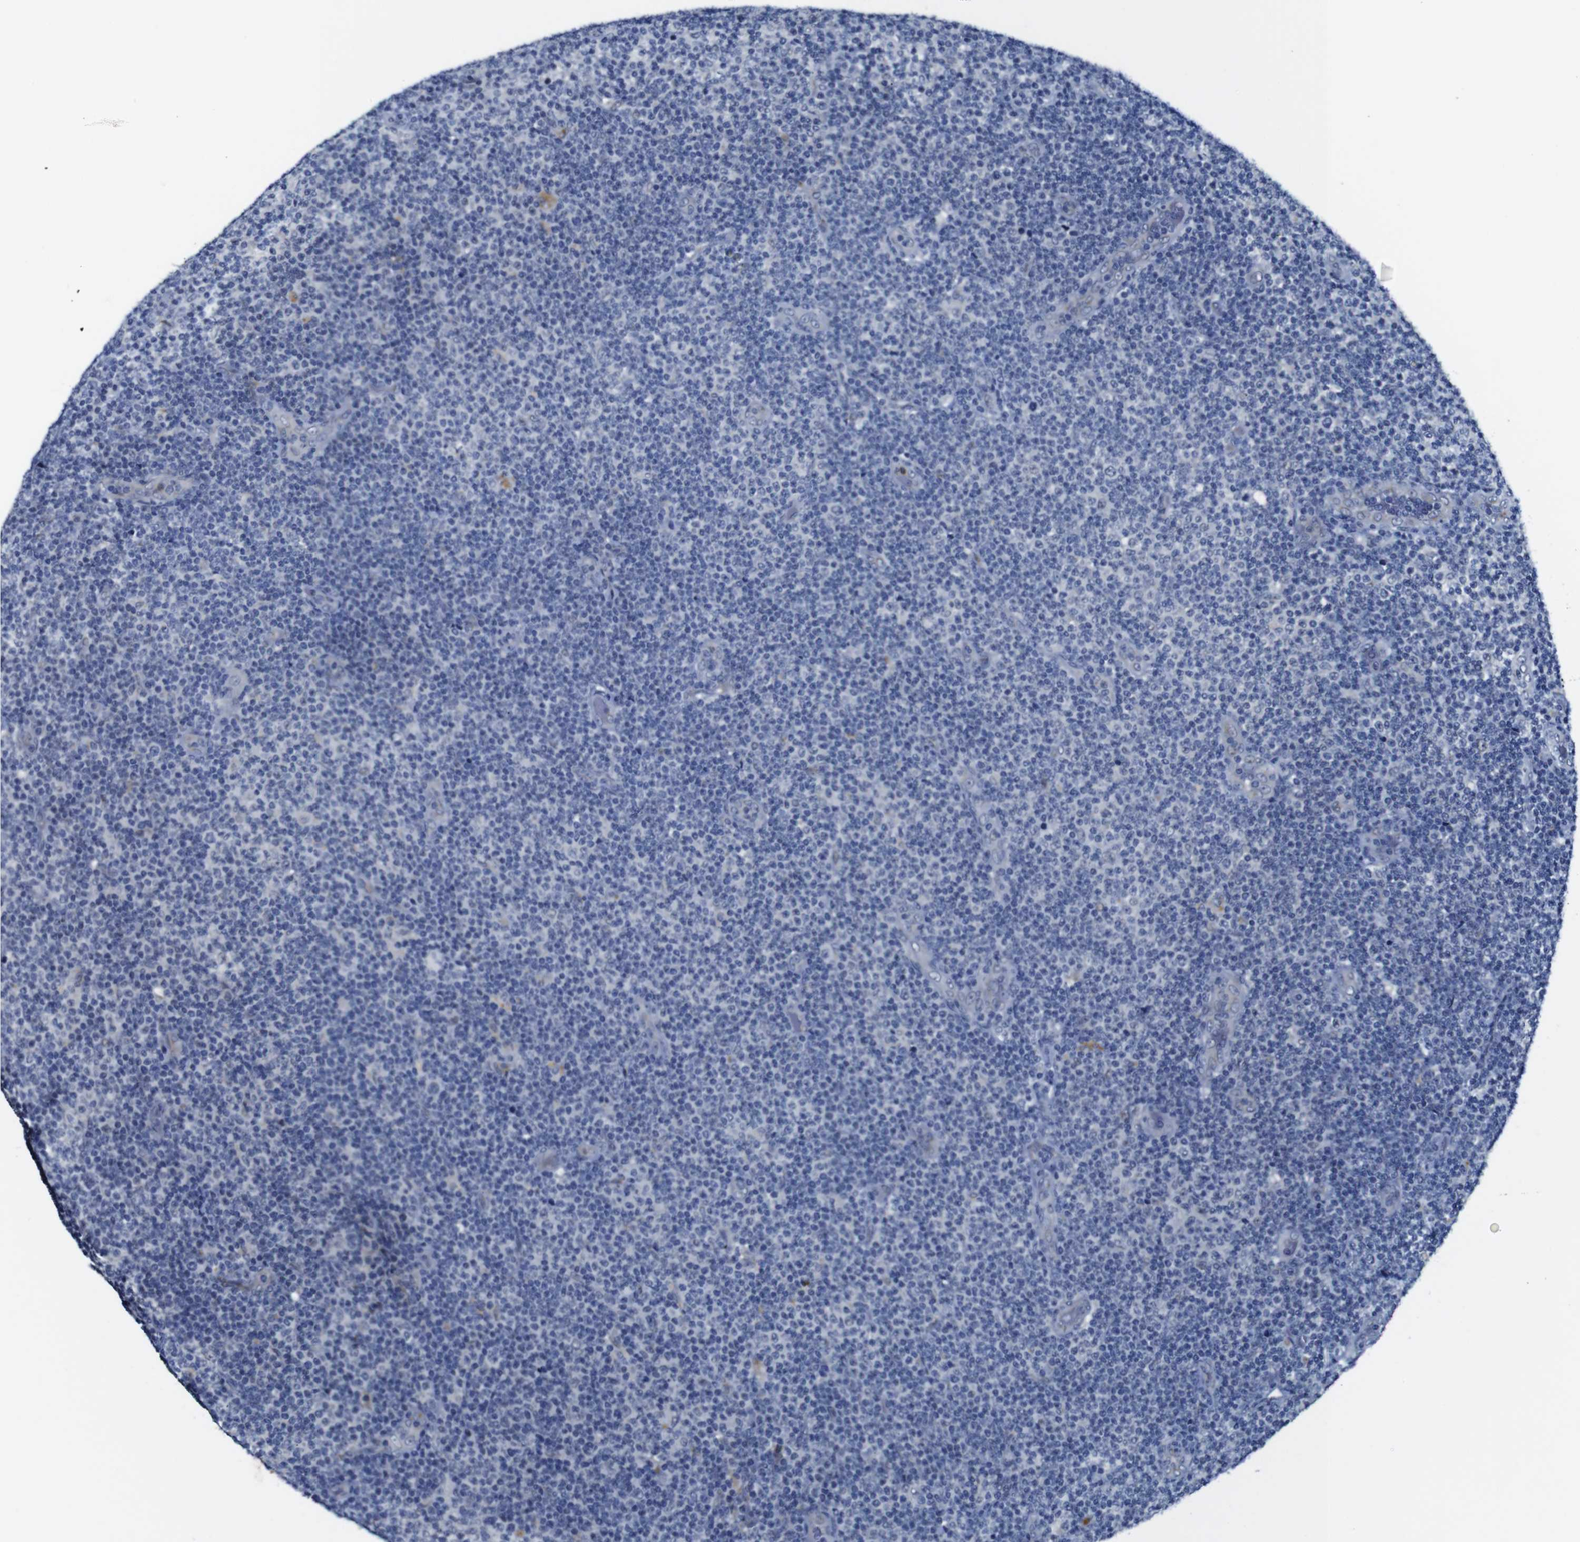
{"staining": {"intensity": "negative", "quantity": "none", "location": "none"}, "tissue": "lymphoma", "cell_type": "Tumor cells", "image_type": "cancer", "snomed": [{"axis": "morphology", "description": "Malignant lymphoma, non-Hodgkin's type, Low grade"}, {"axis": "topography", "description": "Lymph node"}], "caption": "Tumor cells show no significant expression in lymphoma.", "gene": "FURIN", "patient": {"sex": "male", "age": 83}}